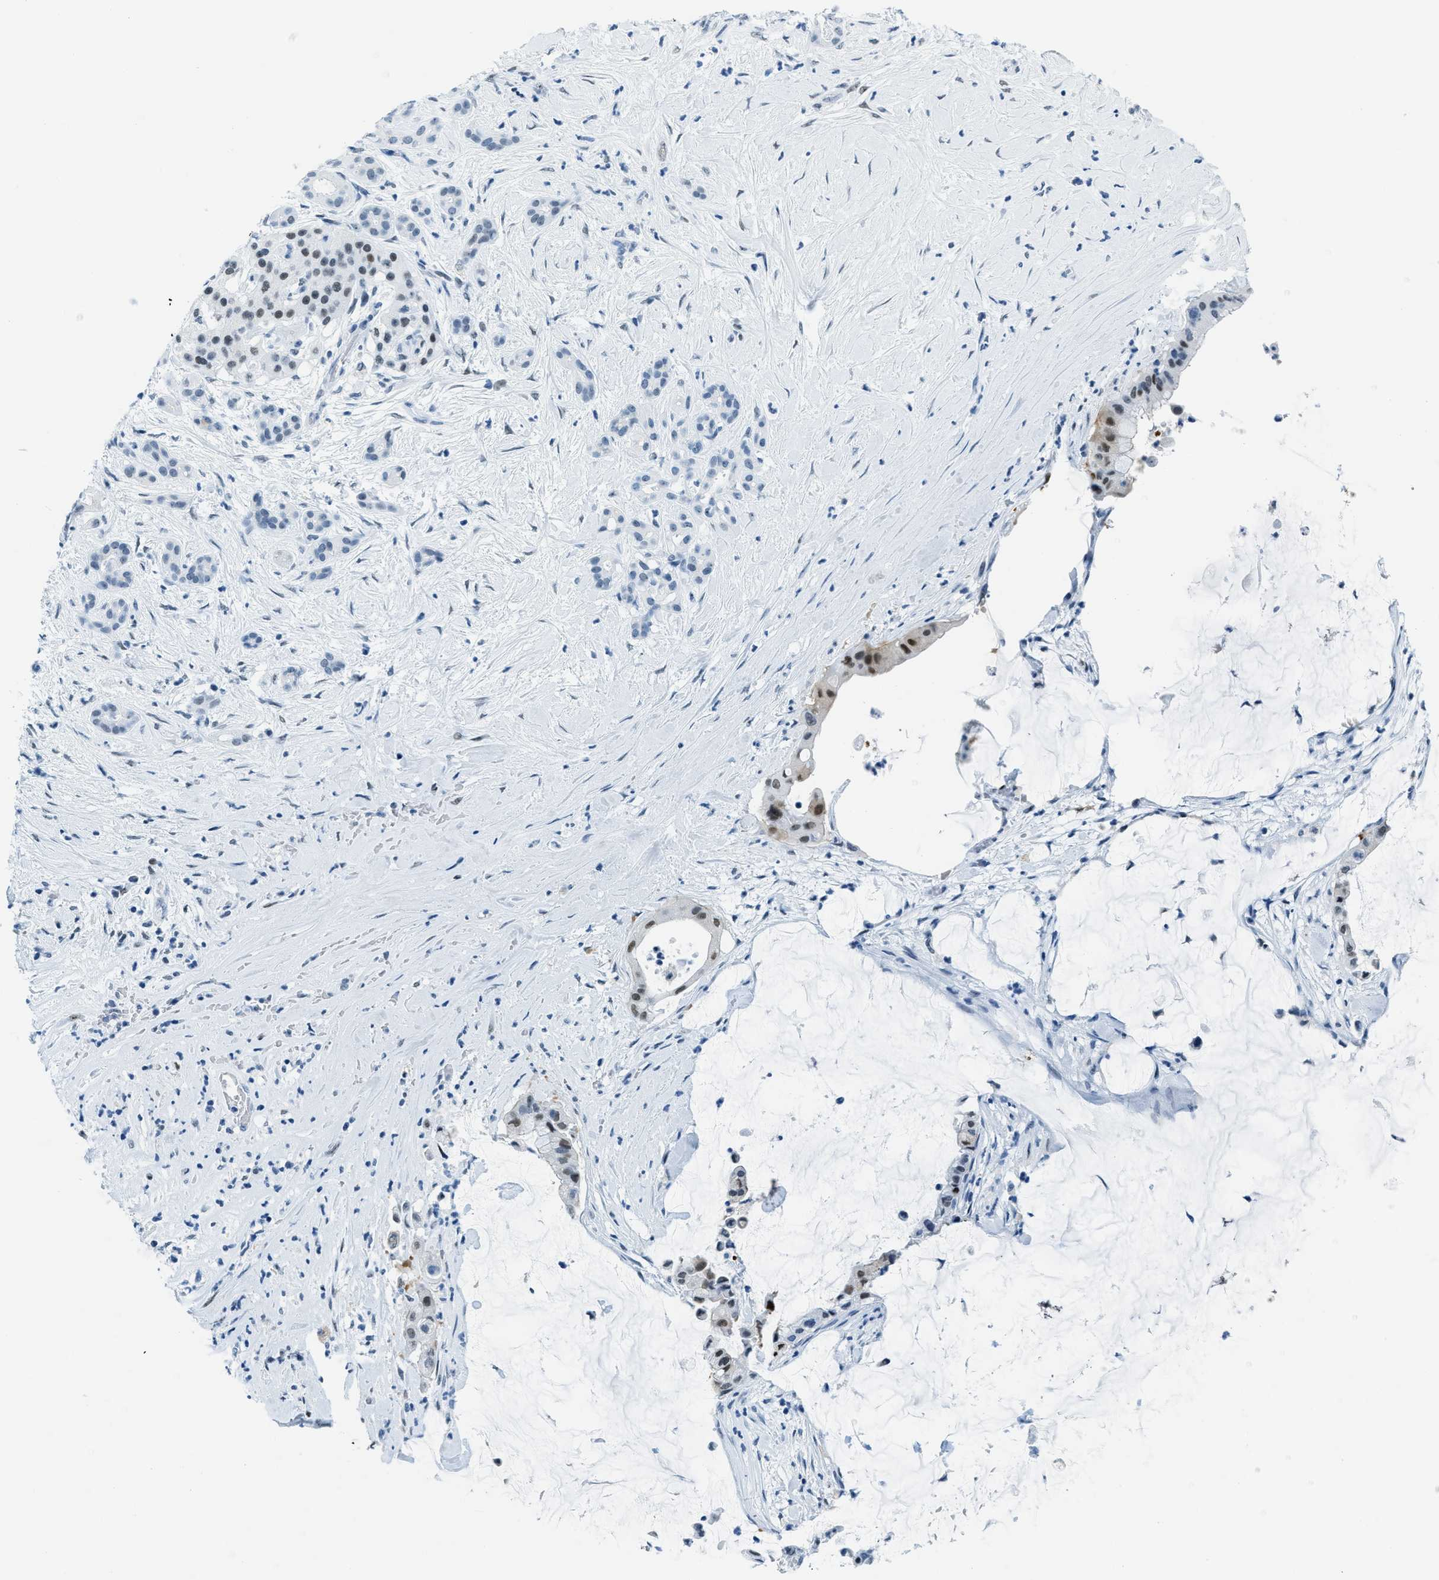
{"staining": {"intensity": "moderate", "quantity": "25%-75%", "location": "nuclear"}, "tissue": "pancreatic cancer", "cell_type": "Tumor cells", "image_type": "cancer", "snomed": [{"axis": "morphology", "description": "Adenocarcinoma, NOS"}, {"axis": "topography", "description": "Pancreas"}], "caption": "Tumor cells display moderate nuclear staining in about 25%-75% of cells in adenocarcinoma (pancreatic).", "gene": "PLA2G2A", "patient": {"sex": "male", "age": 41}}